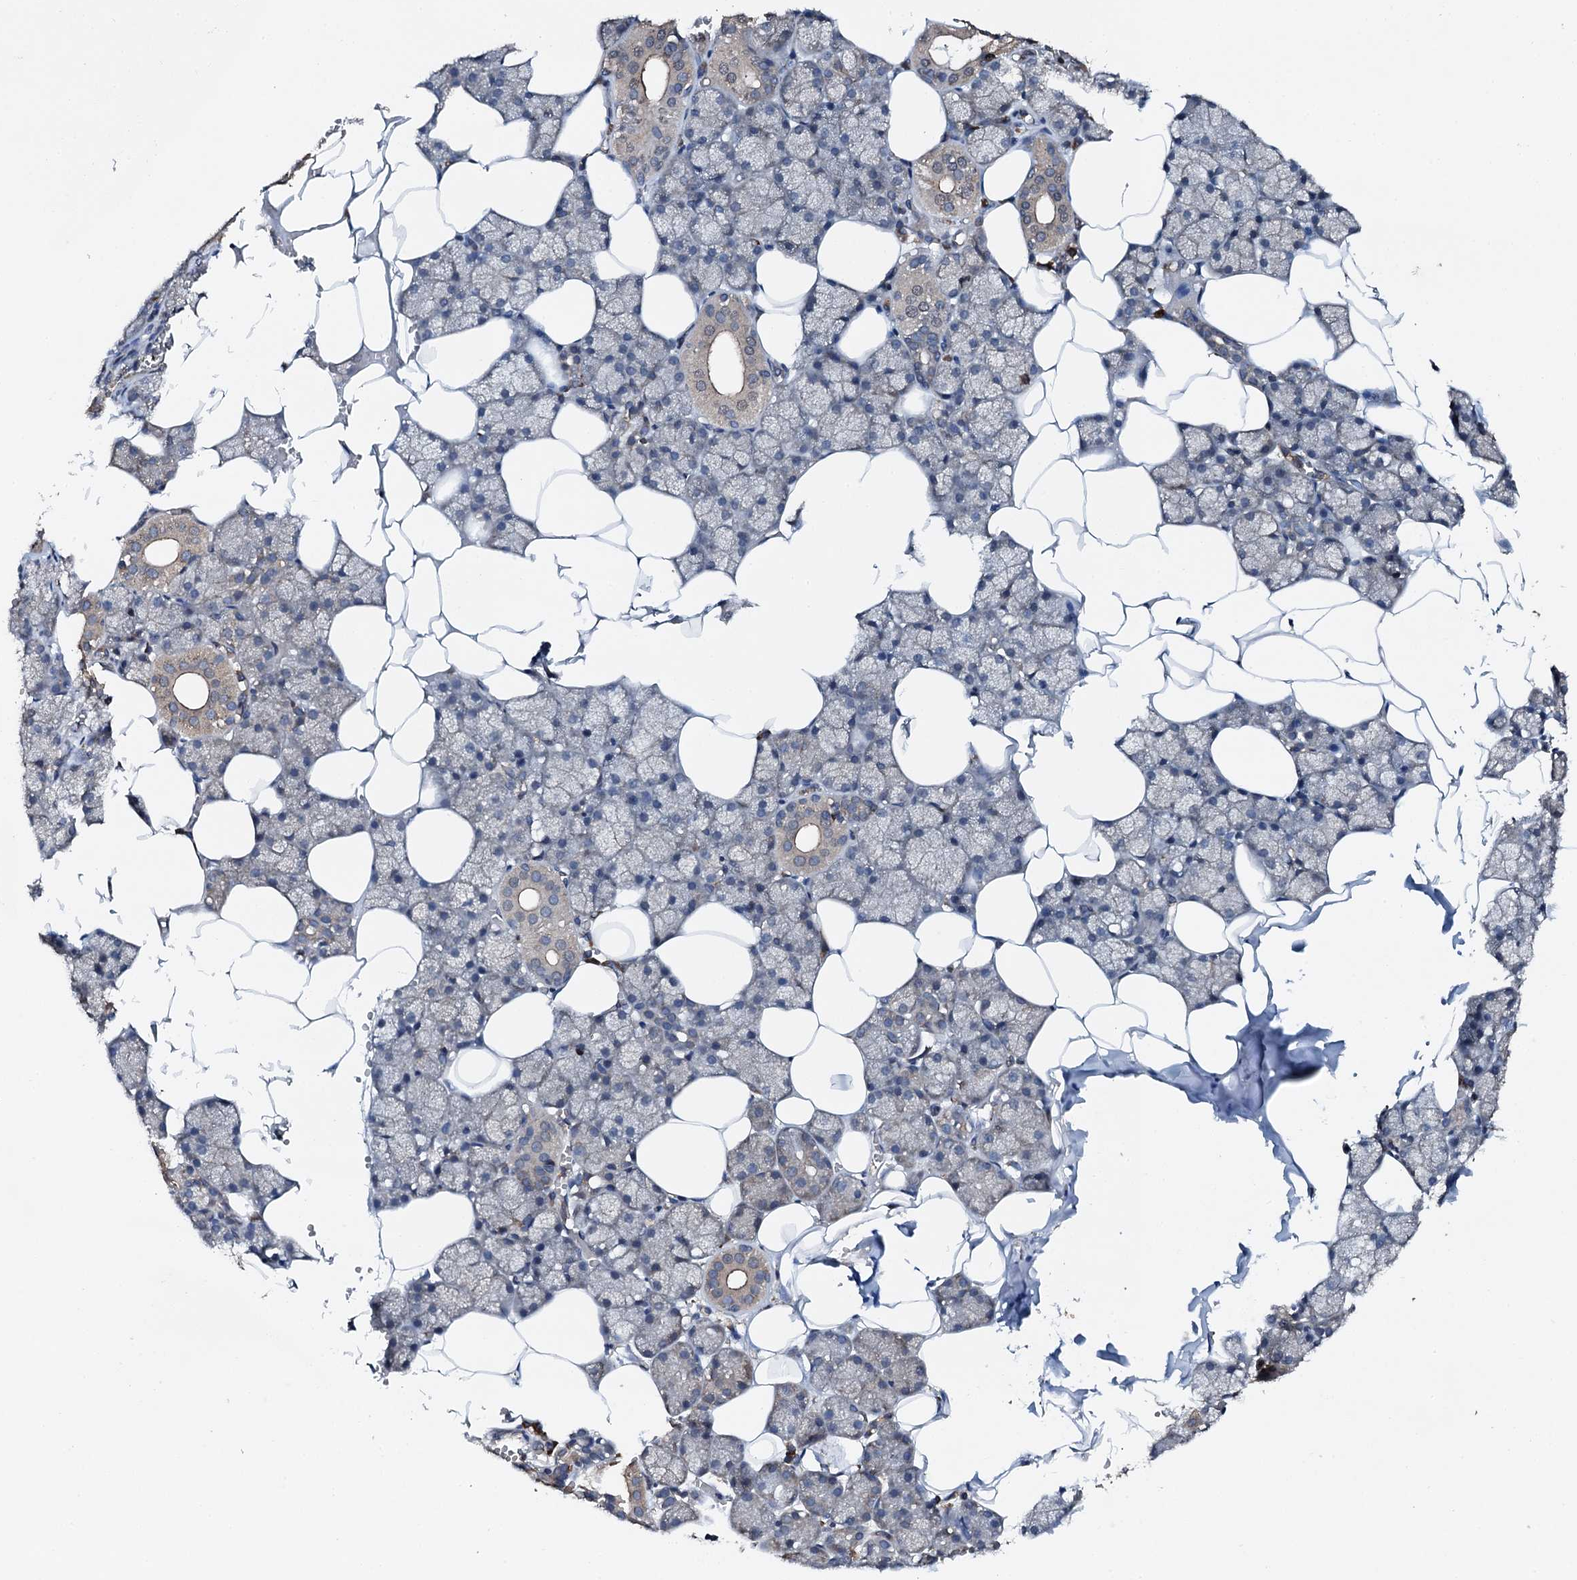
{"staining": {"intensity": "weak", "quantity": "<25%", "location": "cytoplasmic/membranous"}, "tissue": "salivary gland", "cell_type": "Glandular cells", "image_type": "normal", "snomed": [{"axis": "morphology", "description": "Normal tissue, NOS"}, {"axis": "topography", "description": "Salivary gland"}], "caption": "Immunohistochemistry of normal salivary gland exhibits no positivity in glandular cells.", "gene": "EDC4", "patient": {"sex": "male", "age": 62}}